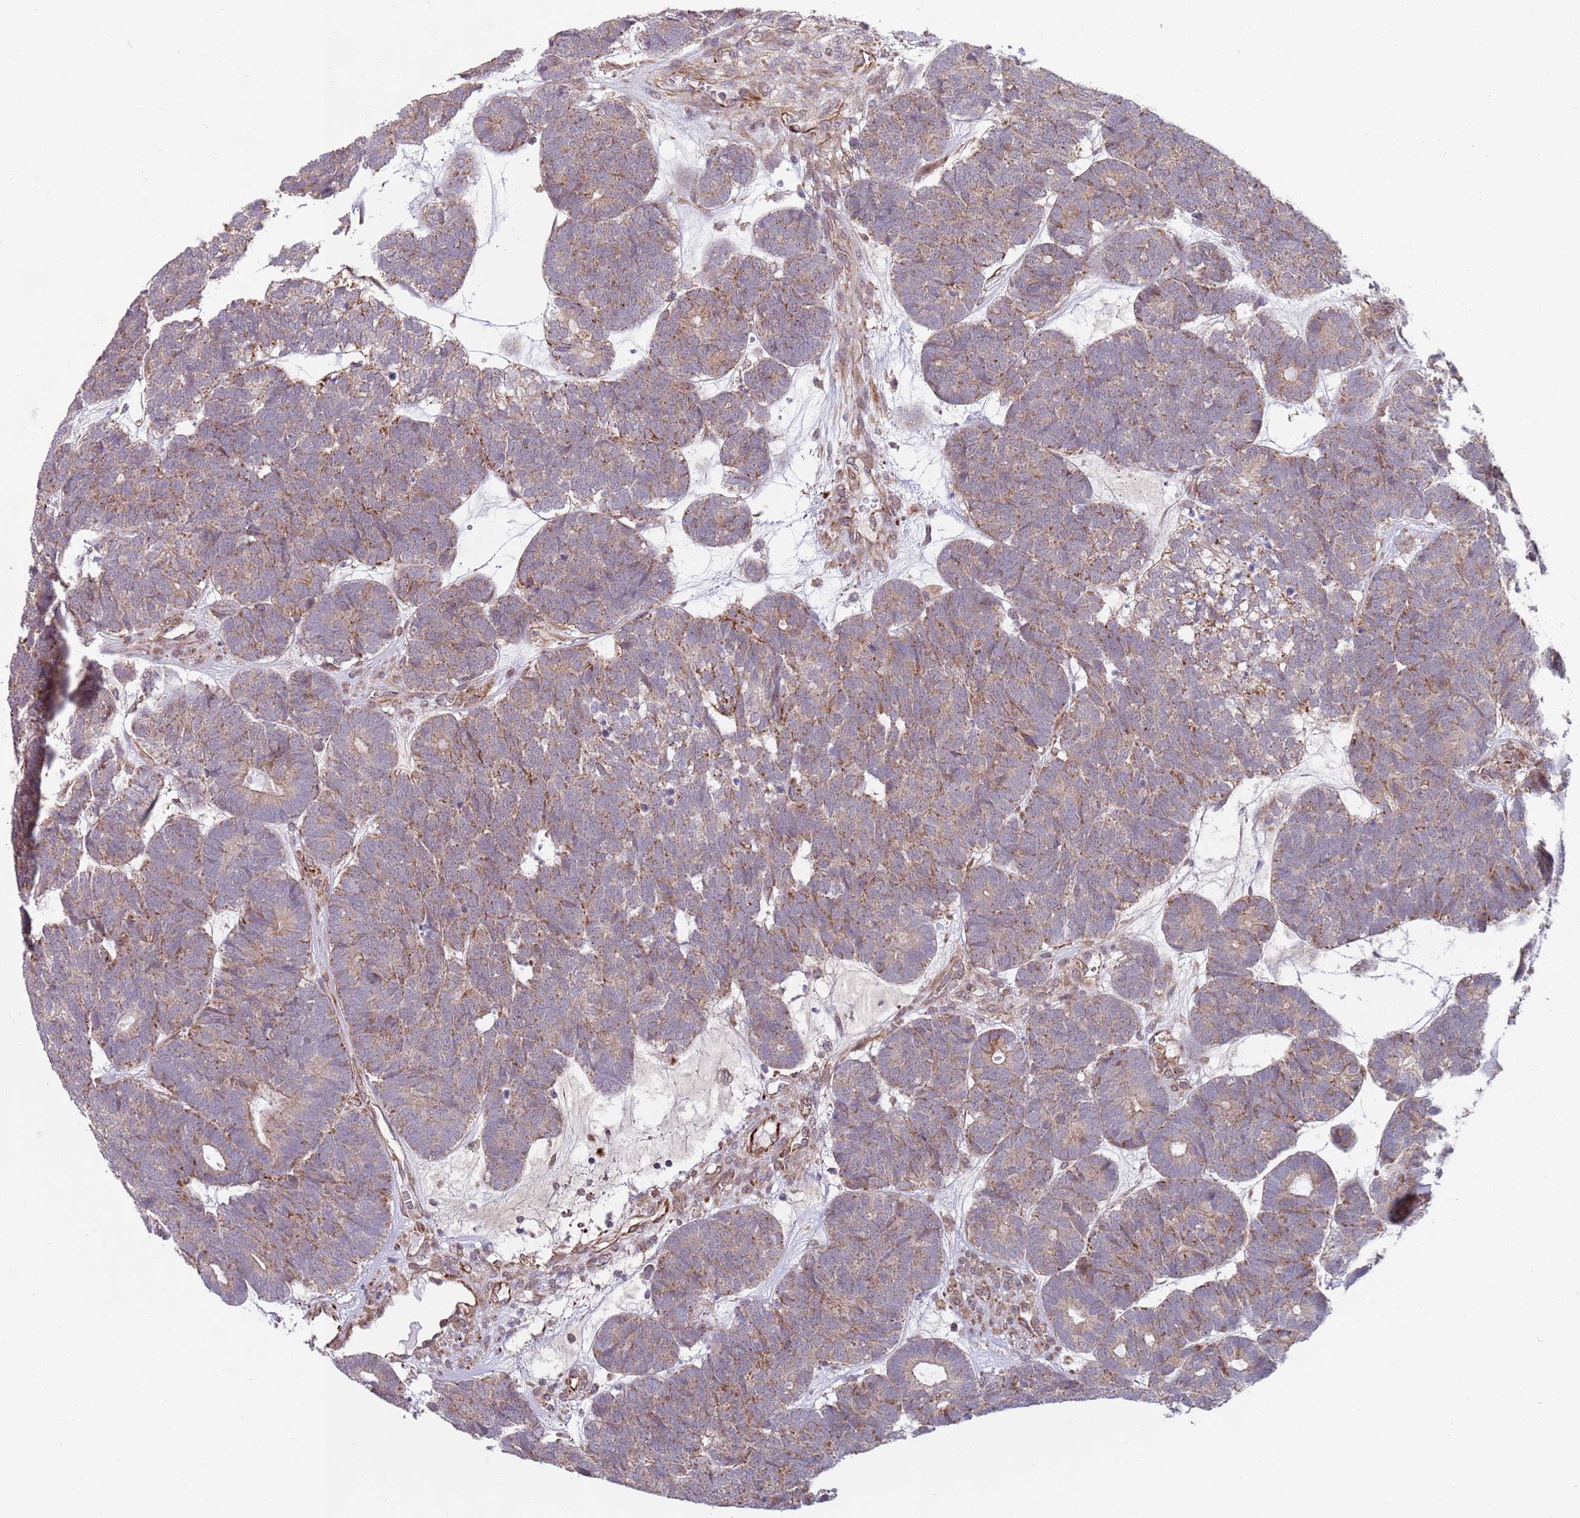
{"staining": {"intensity": "moderate", "quantity": "25%-75%", "location": "cytoplasmic/membranous"}, "tissue": "head and neck cancer", "cell_type": "Tumor cells", "image_type": "cancer", "snomed": [{"axis": "morphology", "description": "Adenocarcinoma, NOS"}, {"axis": "topography", "description": "Head-Neck"}], "caption": "Immunohistochemistry of human head and neck cancer exhibits medium levels of moderate cytoplasmic/membranous positivity in about 25%-75% of tumor cells.", "gene": "CHD9", "patient": {"sex": "female", "age": 81}}